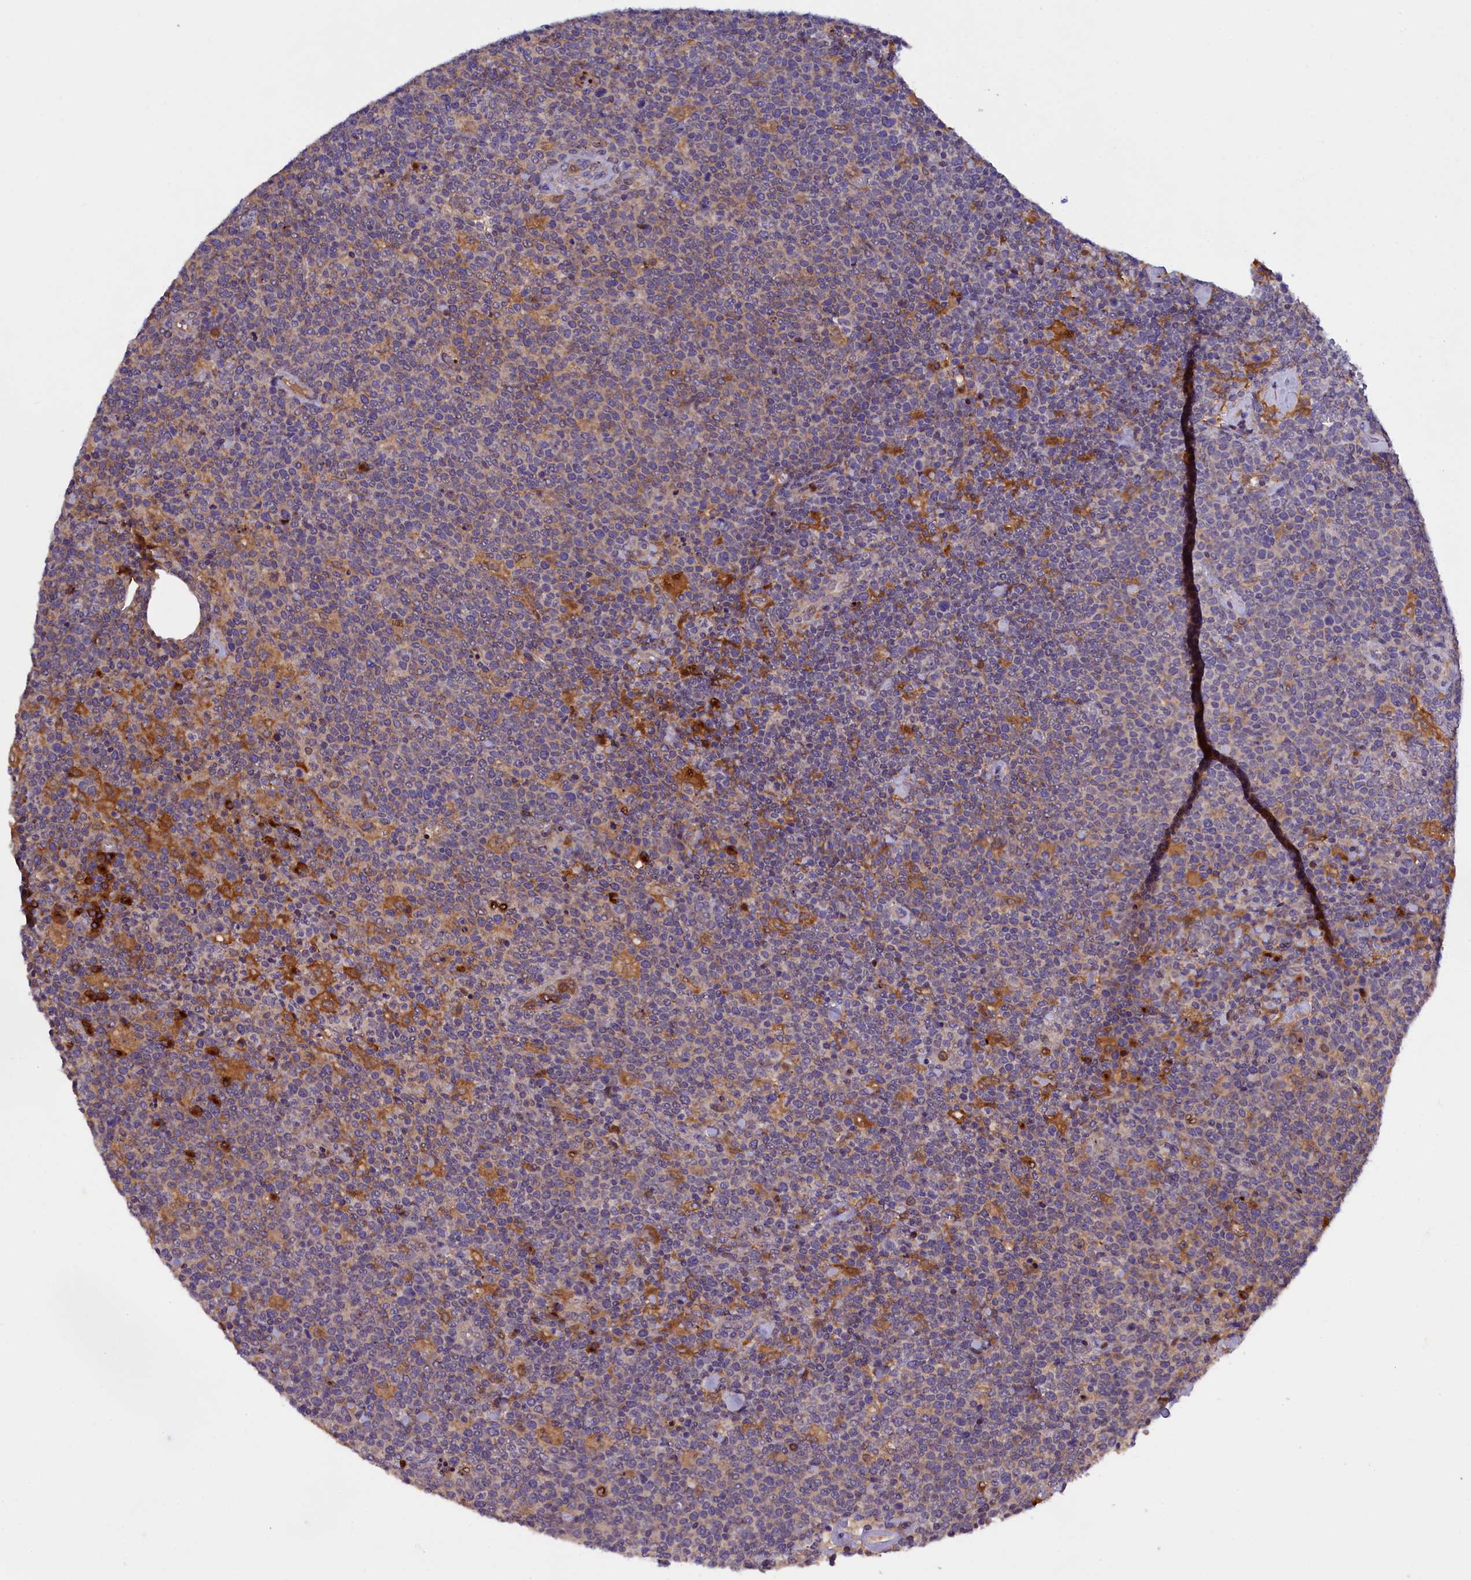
{"staining": {"intensity": "moderate", "quantity": "<25%", "location": "cytoplasmic/membranous"}, "tissue": "lymphoma", "cell_type": "Tumor cells", "image_type": "cancer", "snomed": [{"axis": "morphology", "description": "Malignant lymphoma, non-Hodgkin's type, High grade"}, {"axis": "topography", "description": "Lymph node"}], "caption": "A brown stain labels moderate cytoplasmic/membranous staining of a protein in human lymphoma tumor cells. (DAB (3,3'-diaminobenzidine) = brown stain, brightfield microscopy at high magnification).", "gene": "NAIP", "patient": {"sex": "male", "age": 61}}